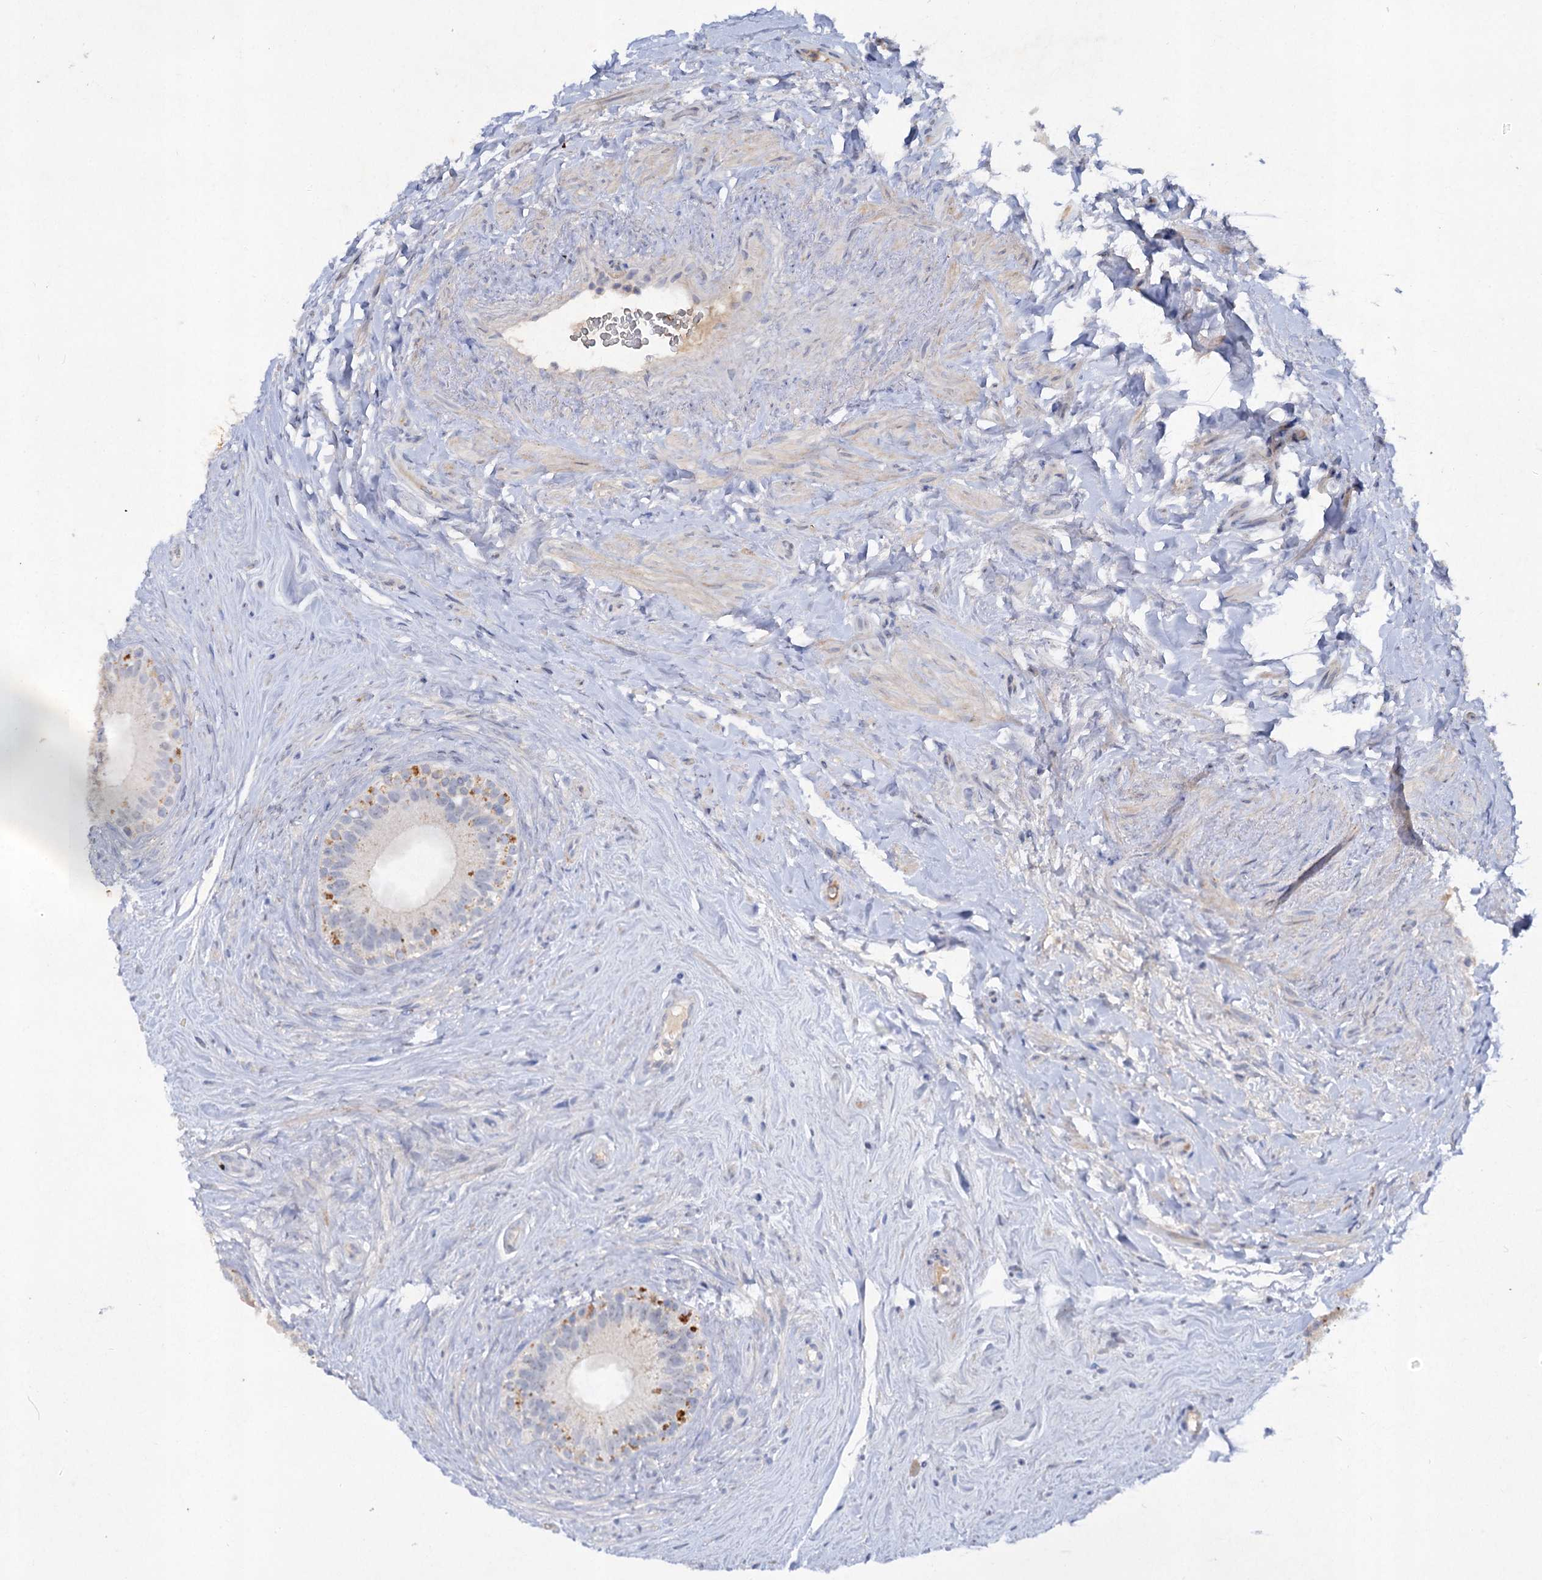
{"staining": {"intensity": "negative", "quantity": "none", "location": "none"}, "tissue": "epididymis", "cell_type": "Glandular cells", "image_type": "normal", "snomed": [{"axis": "morphology", "description": "Normal tissue, NOS"}, {"axis": "topography", "description": "Epididymis"}], "caption": "Epididymis was stained to show a protein in brown. There is no significant staining in glandular cells. Brightfield microscopy of immunohistochemistry (IHC) stained with DAB (3,3'-diaminobenzidine) (brown) and hematoxylin (blue), captured at high magnification.", "gene": "ATP4A", "patient": {"sex": "male", "age": 84}}